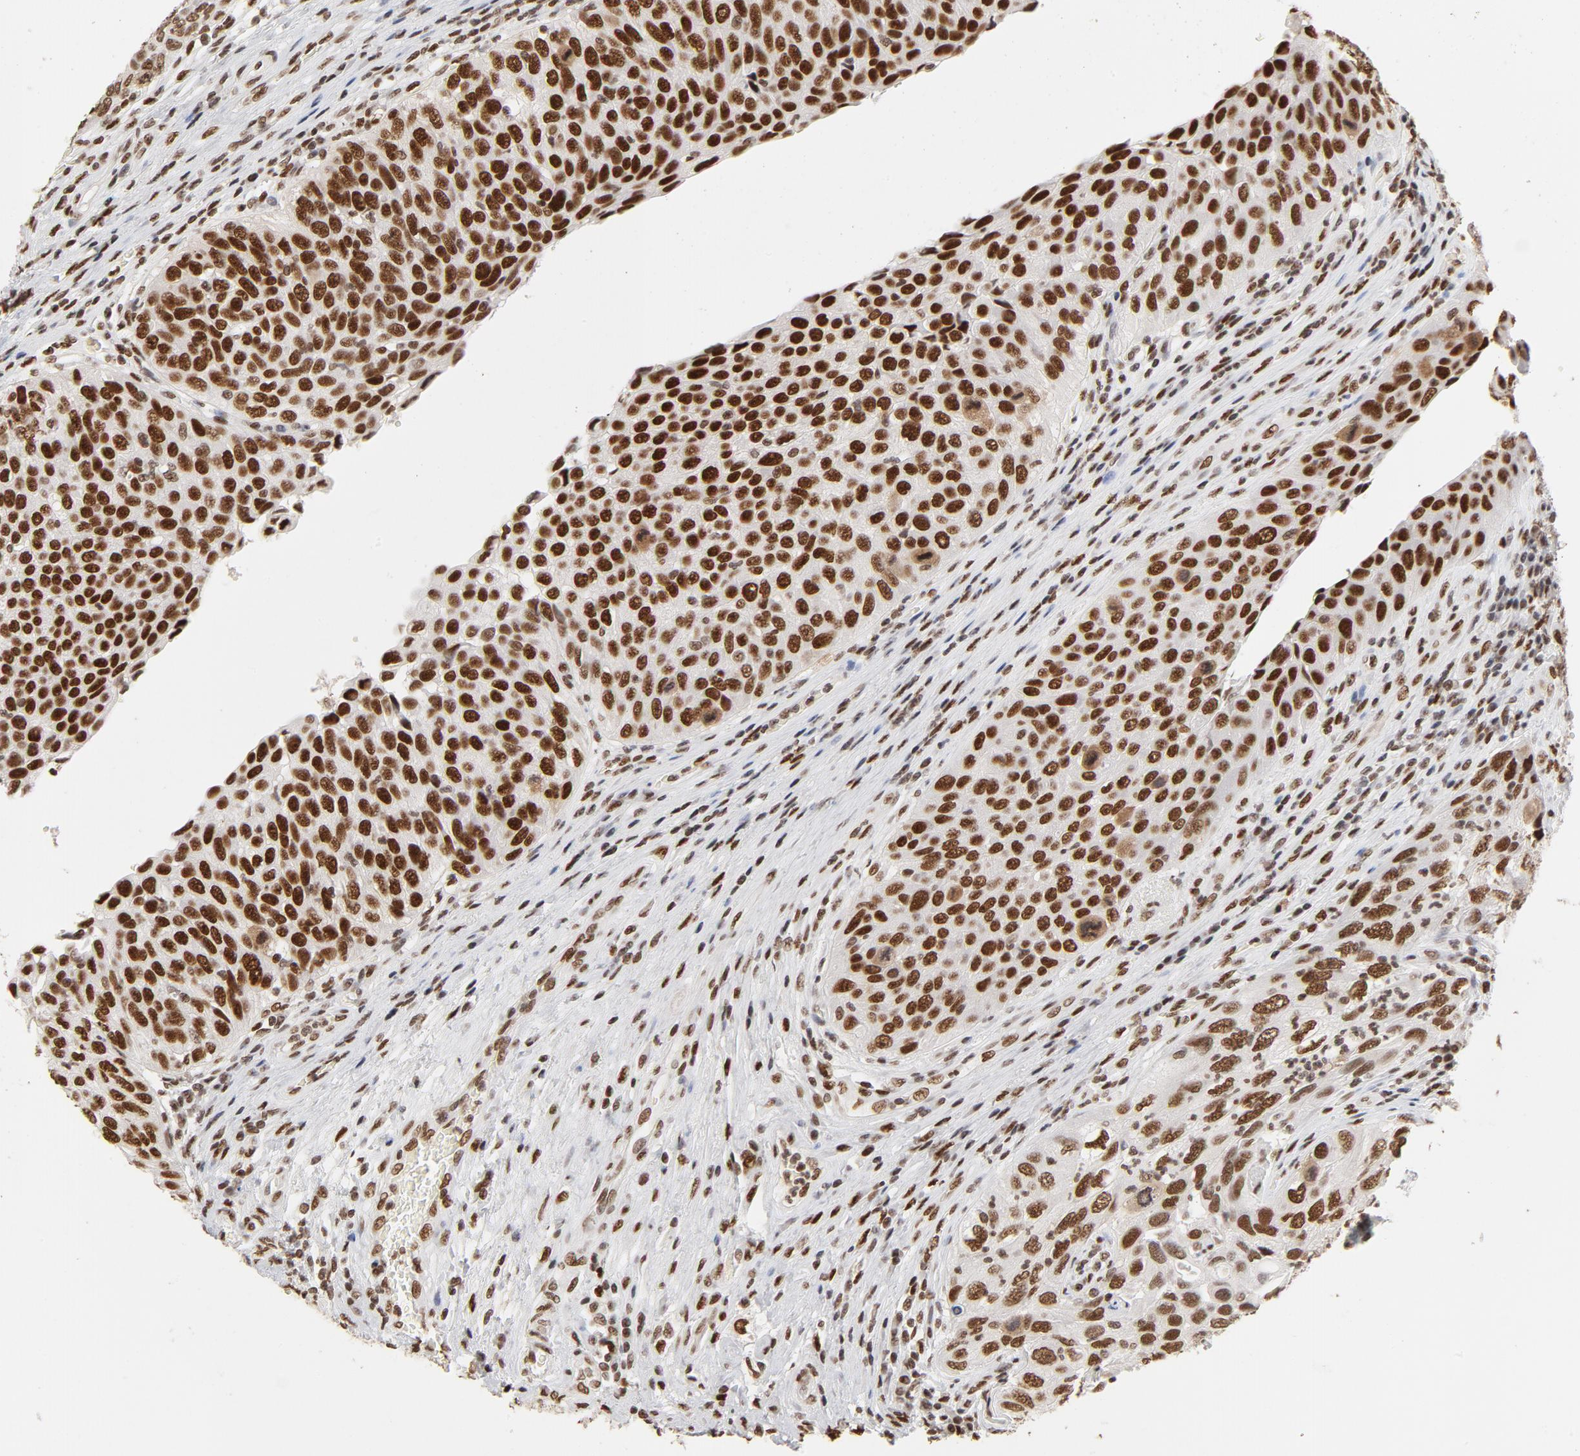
{"staining": {"intensity": "strong", "quantity": ">75%", "location": "nuclear"}, "tissue": "urothelial cancer", "cell_type": "Tumor cells", "image_type": "cancer", "snomed": [{"axis": "morphology", "description": "Urothelial carcinoma, High grade"}, {"axis": "topography", "description": "Urinary bladder"}], "caption": "IHC histopathology image of human urothelial carcinoma (high-grade) stained for a protein (brown), which exhibits high levels of strong nuclear expression in approximately >75% of tumor cells.", "gene": "TP53BP1", "patient": {"sex": "male", "age": 50}}